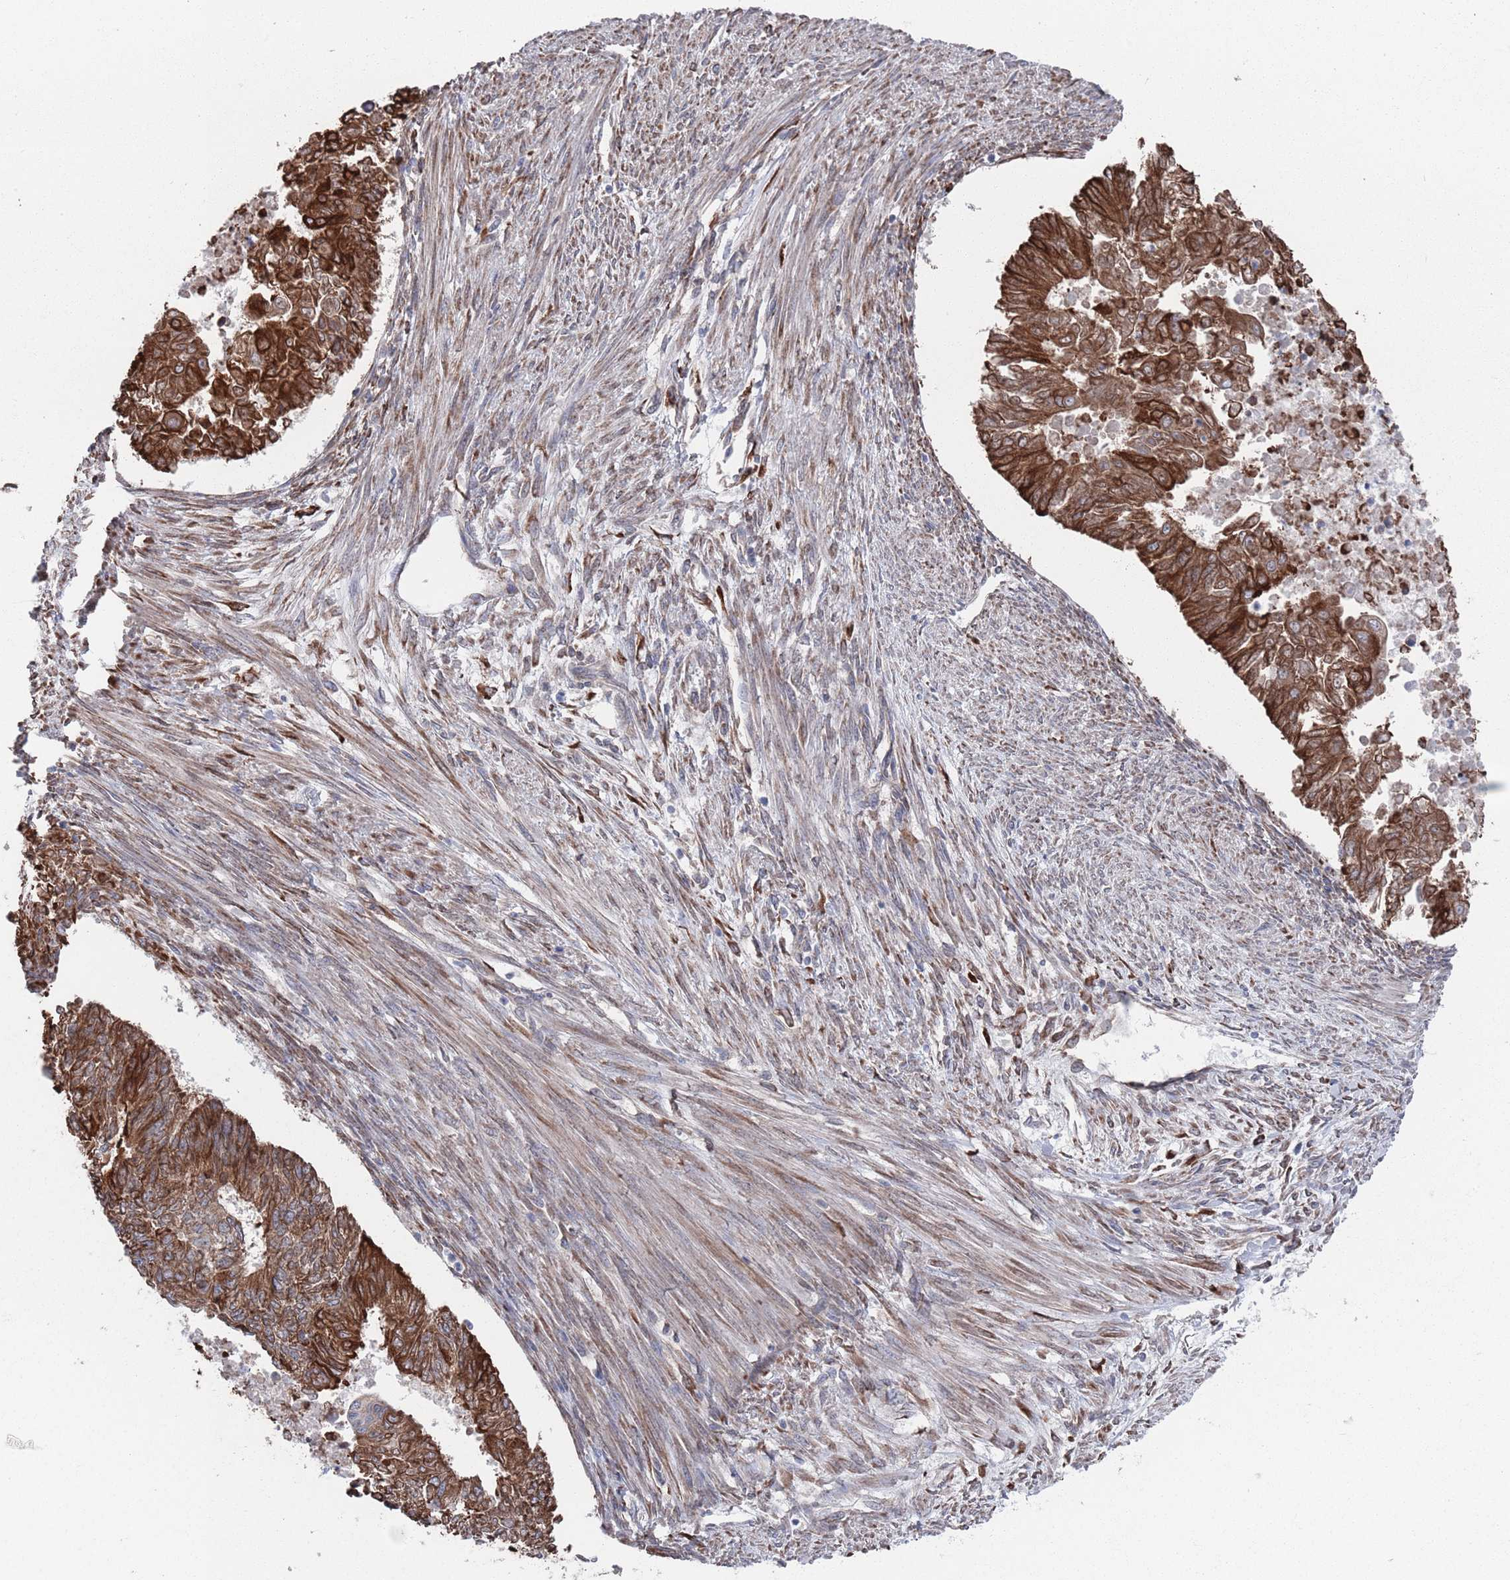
{"staining": {"intensity": "strong", "quantity": ">75%", "location": "cytoplasmic/membranous"}, "tissue": "endometrial cancer", "cell_type": "Tumor cells", "image_type": "cancer", "snomed": [{"axis": "morphology", "description": "Adenocarcinoma, NOS"}, {"axis": "topography", "description": "Endometrium"}], "caption": "A high-resolution photomicrograph shows immunohistochemistry (IHC) staining of adenocarcinoma (endometrial), which exhibits strong cytoplasmic/membranous expression in approximately >75% of tumor cells. Immunohistochemistry (ihc) stains the protein in brown and the nuclei are stained blue.", "gene": "CCDC106", "patient": {"sex": "female", "age": 32}}